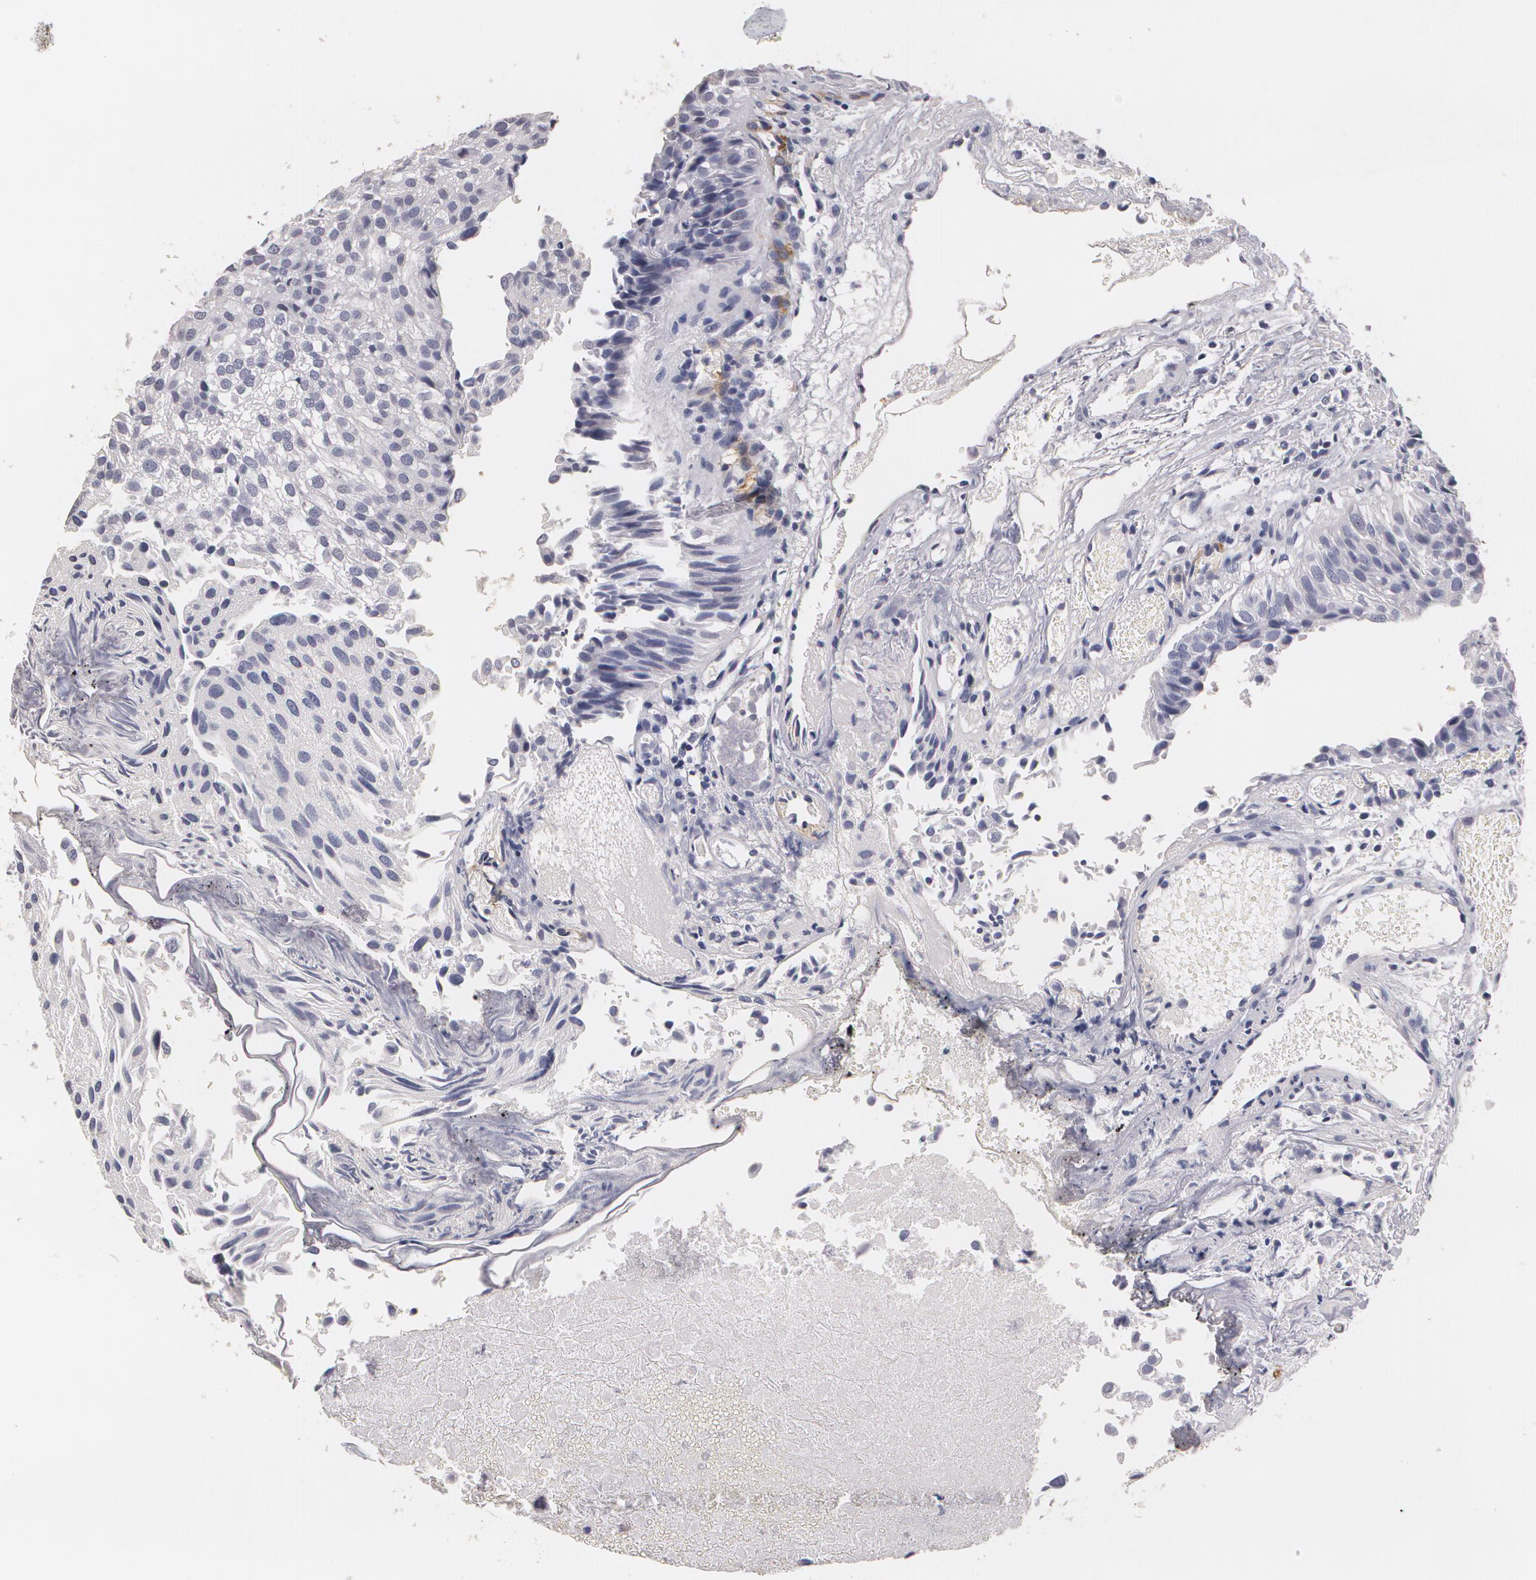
{"staining": {"intensity": "negative", "quantity": "none", "location": "none"}, "tissue": "urothelial cancer", "cell_type": "Tumor cells", "image_type": "cancer", "snomed": [{"axis": "morphology", "description": "Urothelial carcinoma, Low grade"}, {"axis": "topography", "description": "Urinary bladder"}], "caption": "IHC image of urothelial cancer stained for a protein (brown), which displays no positivity in tumor cells. The staining is performed using DAB (3,3'-diaminobenzidine) brown chromogen with nuclei counter-stained in using hematoxylin.", "gene": "NGFR", "patient": {"sex": "female", "age": 89}}